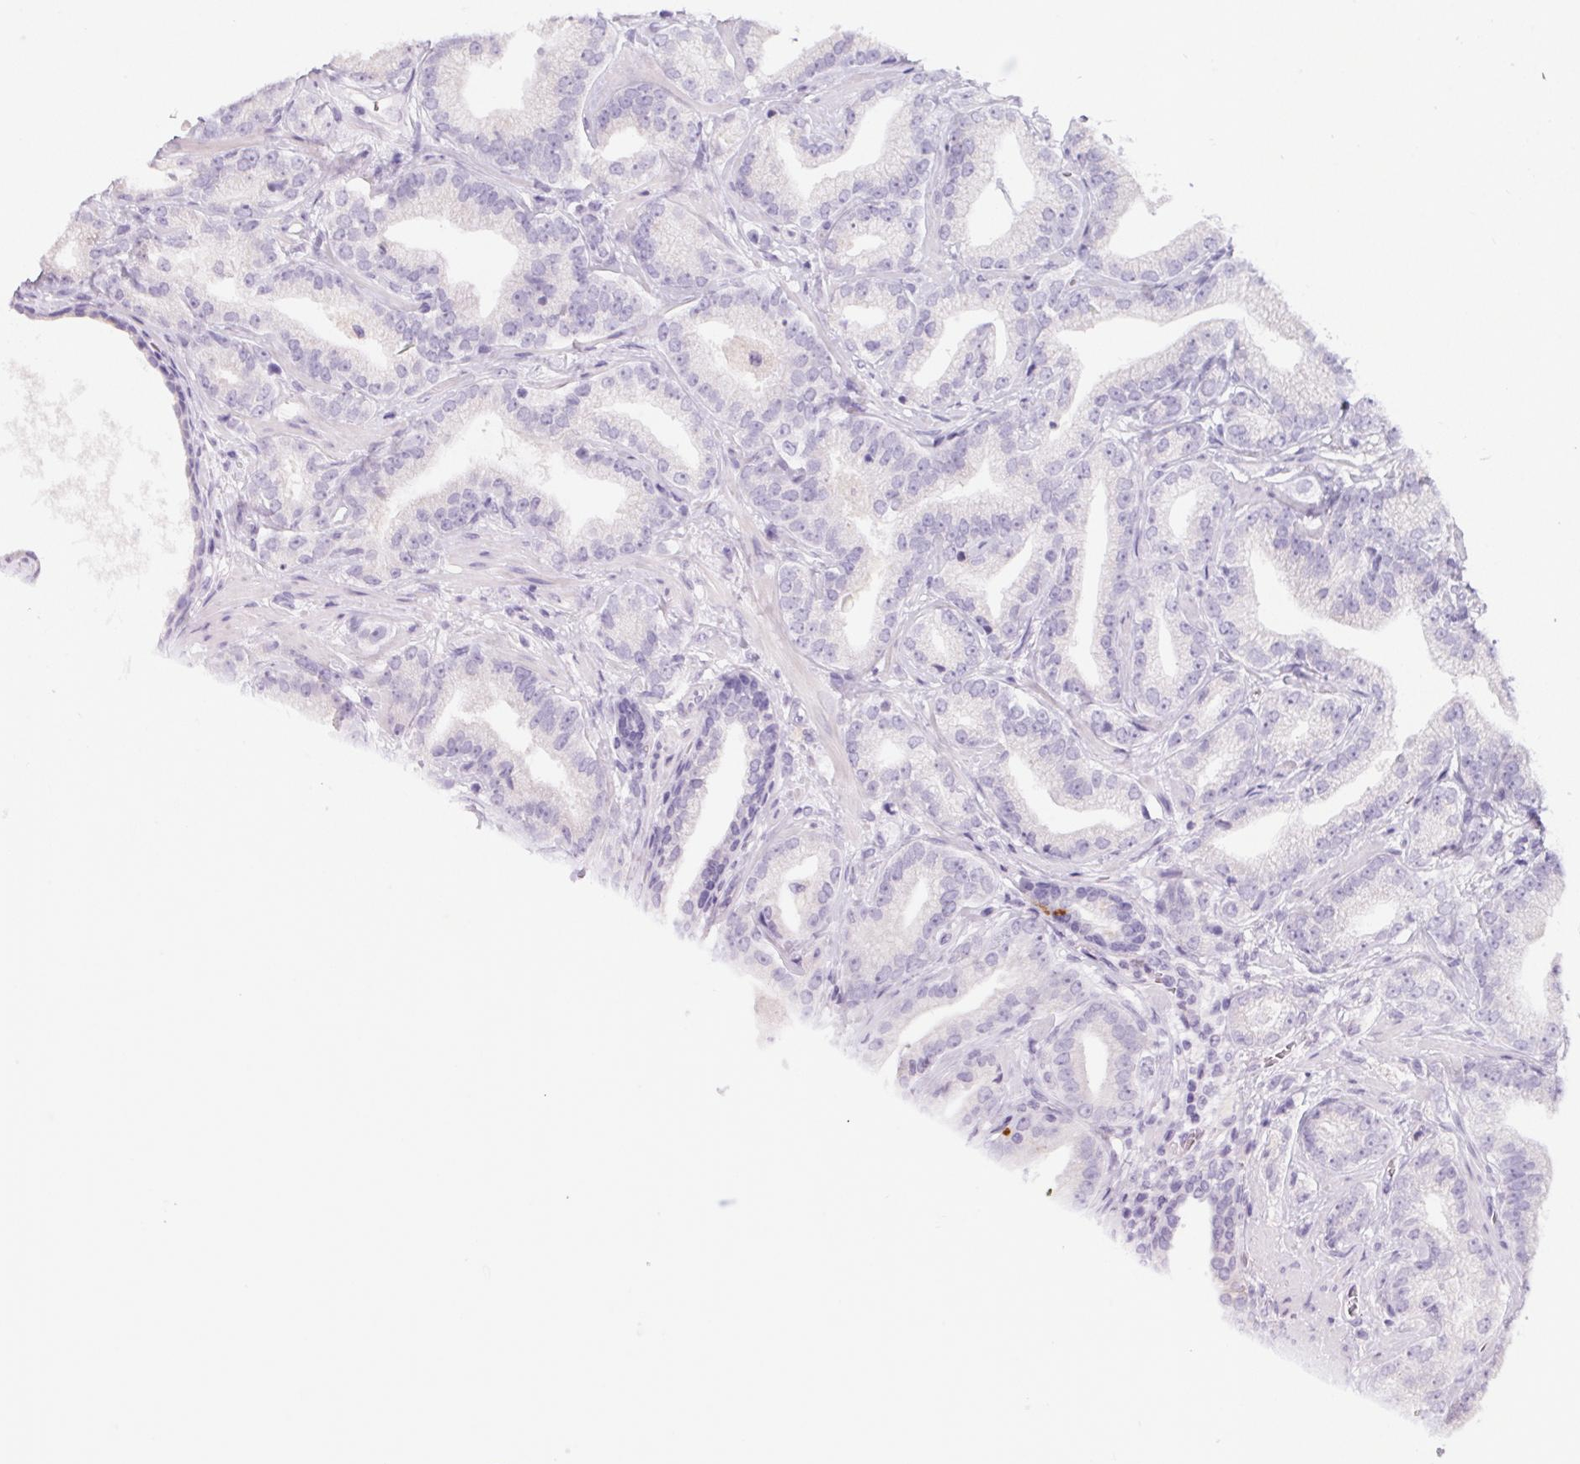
{"staining": {"intensity": "negative", "quantity": "none", "location": "none"}, "tissue": "prostate cancer", "cell_type": "Tumor cells", "image_type": "cancer", "snomed": [{"axis": "morphology", "description": "Adenocarcinoma, Low grade"}, {"axis": "topography", "description": "Prostate"}], "caption": "Immunohistochemistry (IHC) of prostate cancer (low-grade adenocarcinoma) shows no expression in tumor cells.", "gene": "RPTN", "patient": {"sex": "male", "age": 62}}